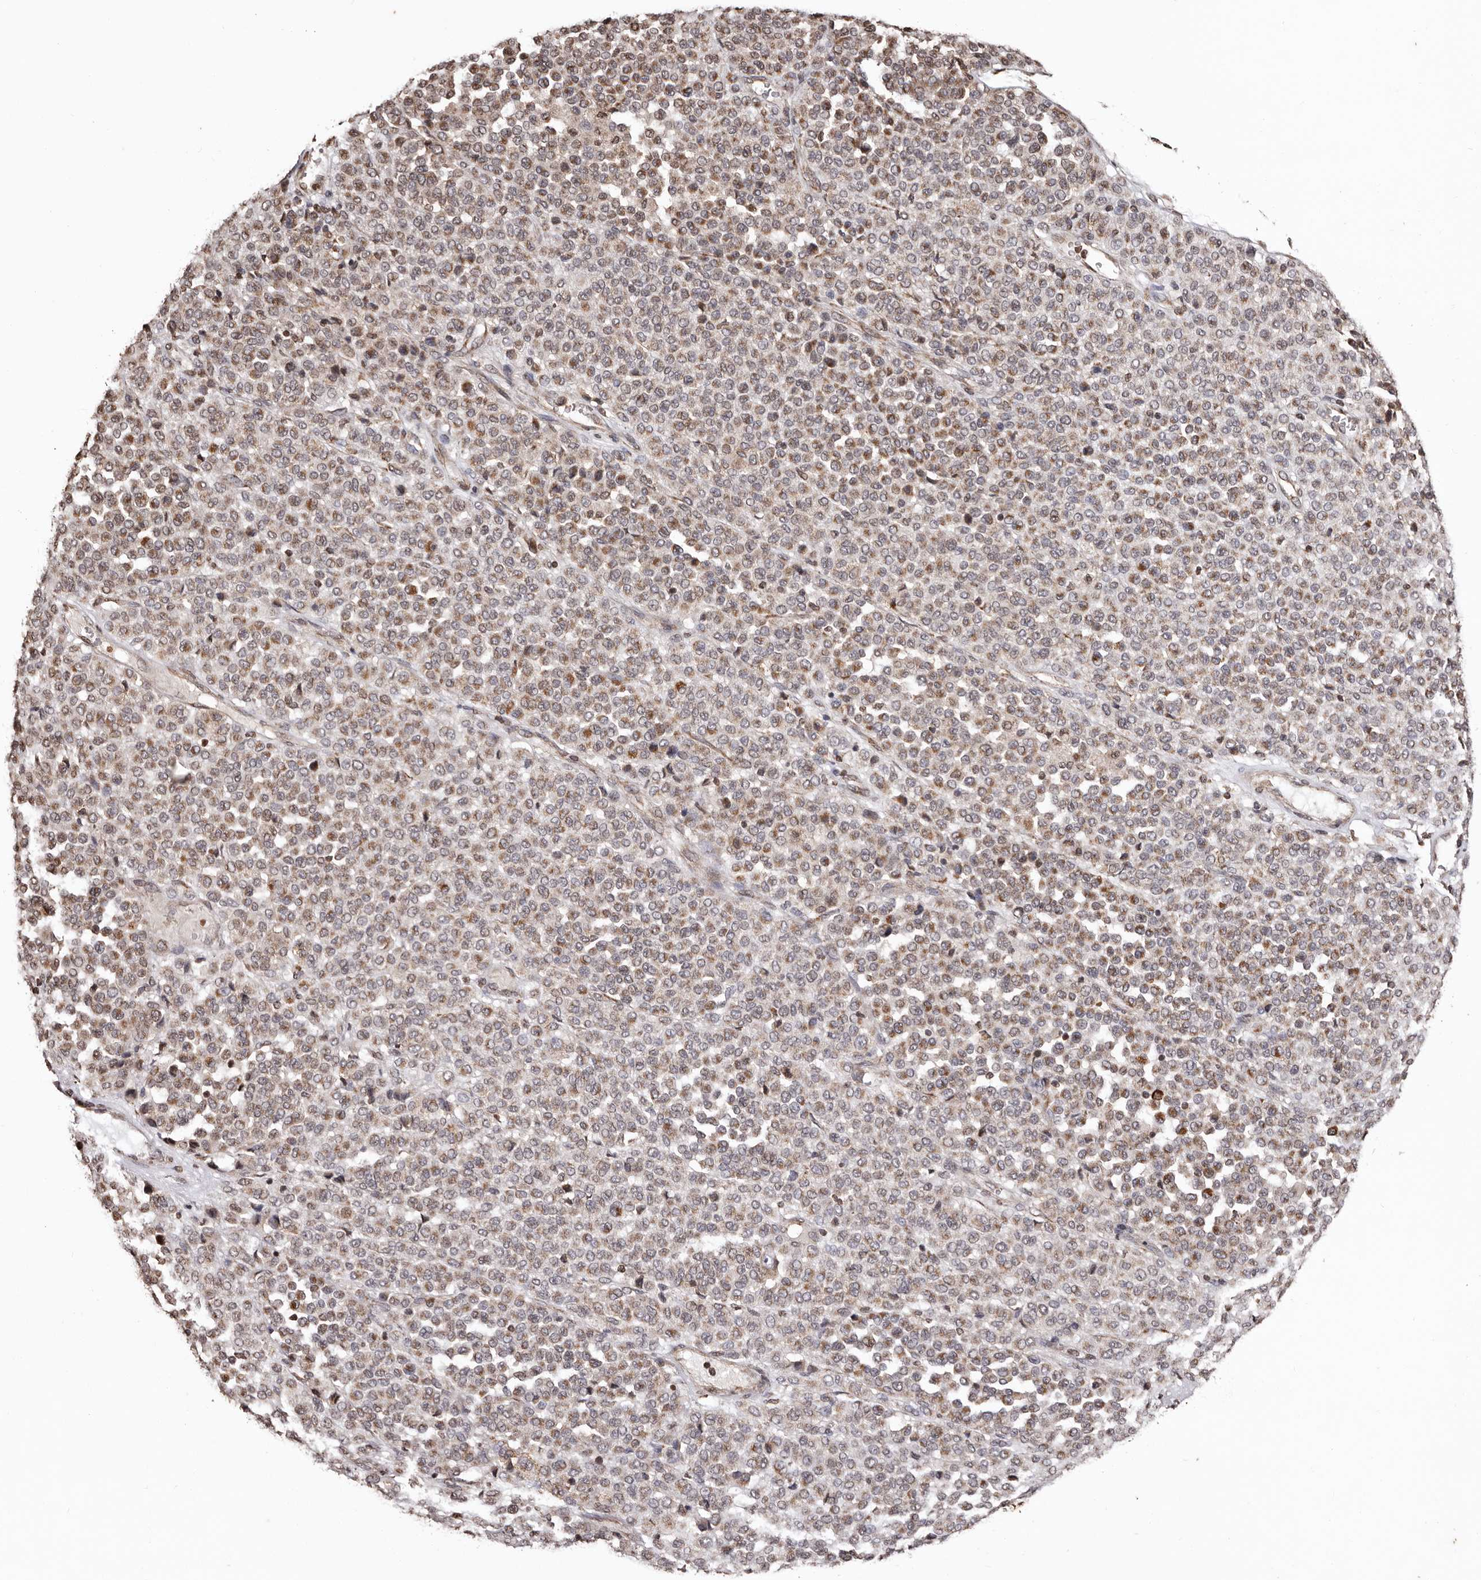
{"staining": {"intensity": "moderate", "quantity": "25%-75%", "location": "cytoplasmic/membranous"}, "tissue": "melanoma", "cell_type": "Tumor cells", "image_type": "cancer", "snomed": [{"axis": "morphology", "description": "Malignant melanoma, Metastatic site"}, {"axis": "topography", "description": "Pancreas"}], "caption": "Protein staining by IHC shows moderate cytoplasmic/membranous staining in about 25%-75% of tumor cells in malignant melanoma (metastatic site).", "gene": "CCDC190", "patient": {"sex": "female", "age": 30}}